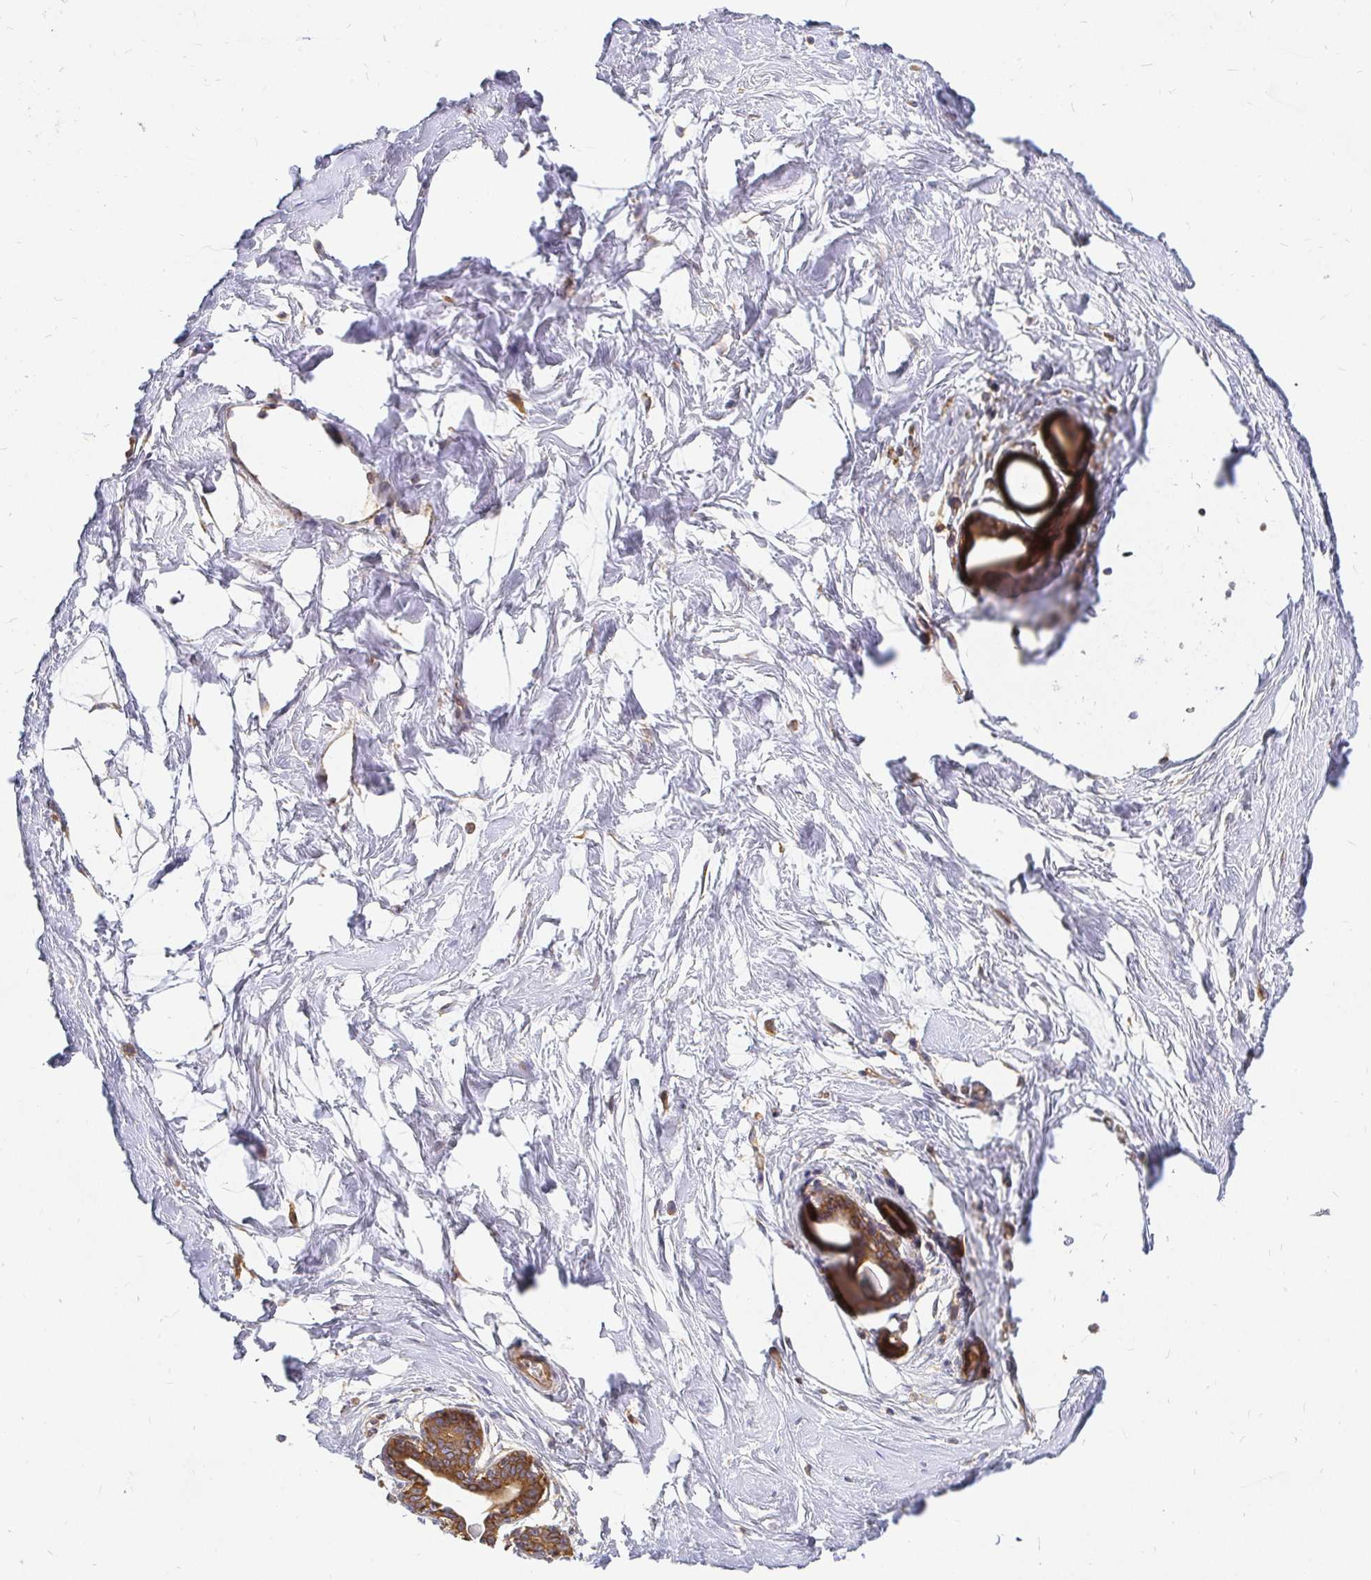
{"staining": {"intensity": "moderate", "quantity": "<25%", "location": "cytoplasmic/membranous"}, "tissue": "breast", "cell_type": "Adipocytes", "image_type": "normal", "snomed": [{"axis": "morphology", "description": "Normal tissue, NOS"}, {"axis": "topography", "description": "Breast"}], "caption": "Immunohistochemical staining of normal human breast displays moderate cytoplasmic/membranous protein positivity in about <25% of adipocytes.", "gene": "KIF5B", "patient": {"sex": "female", "age": 45}}